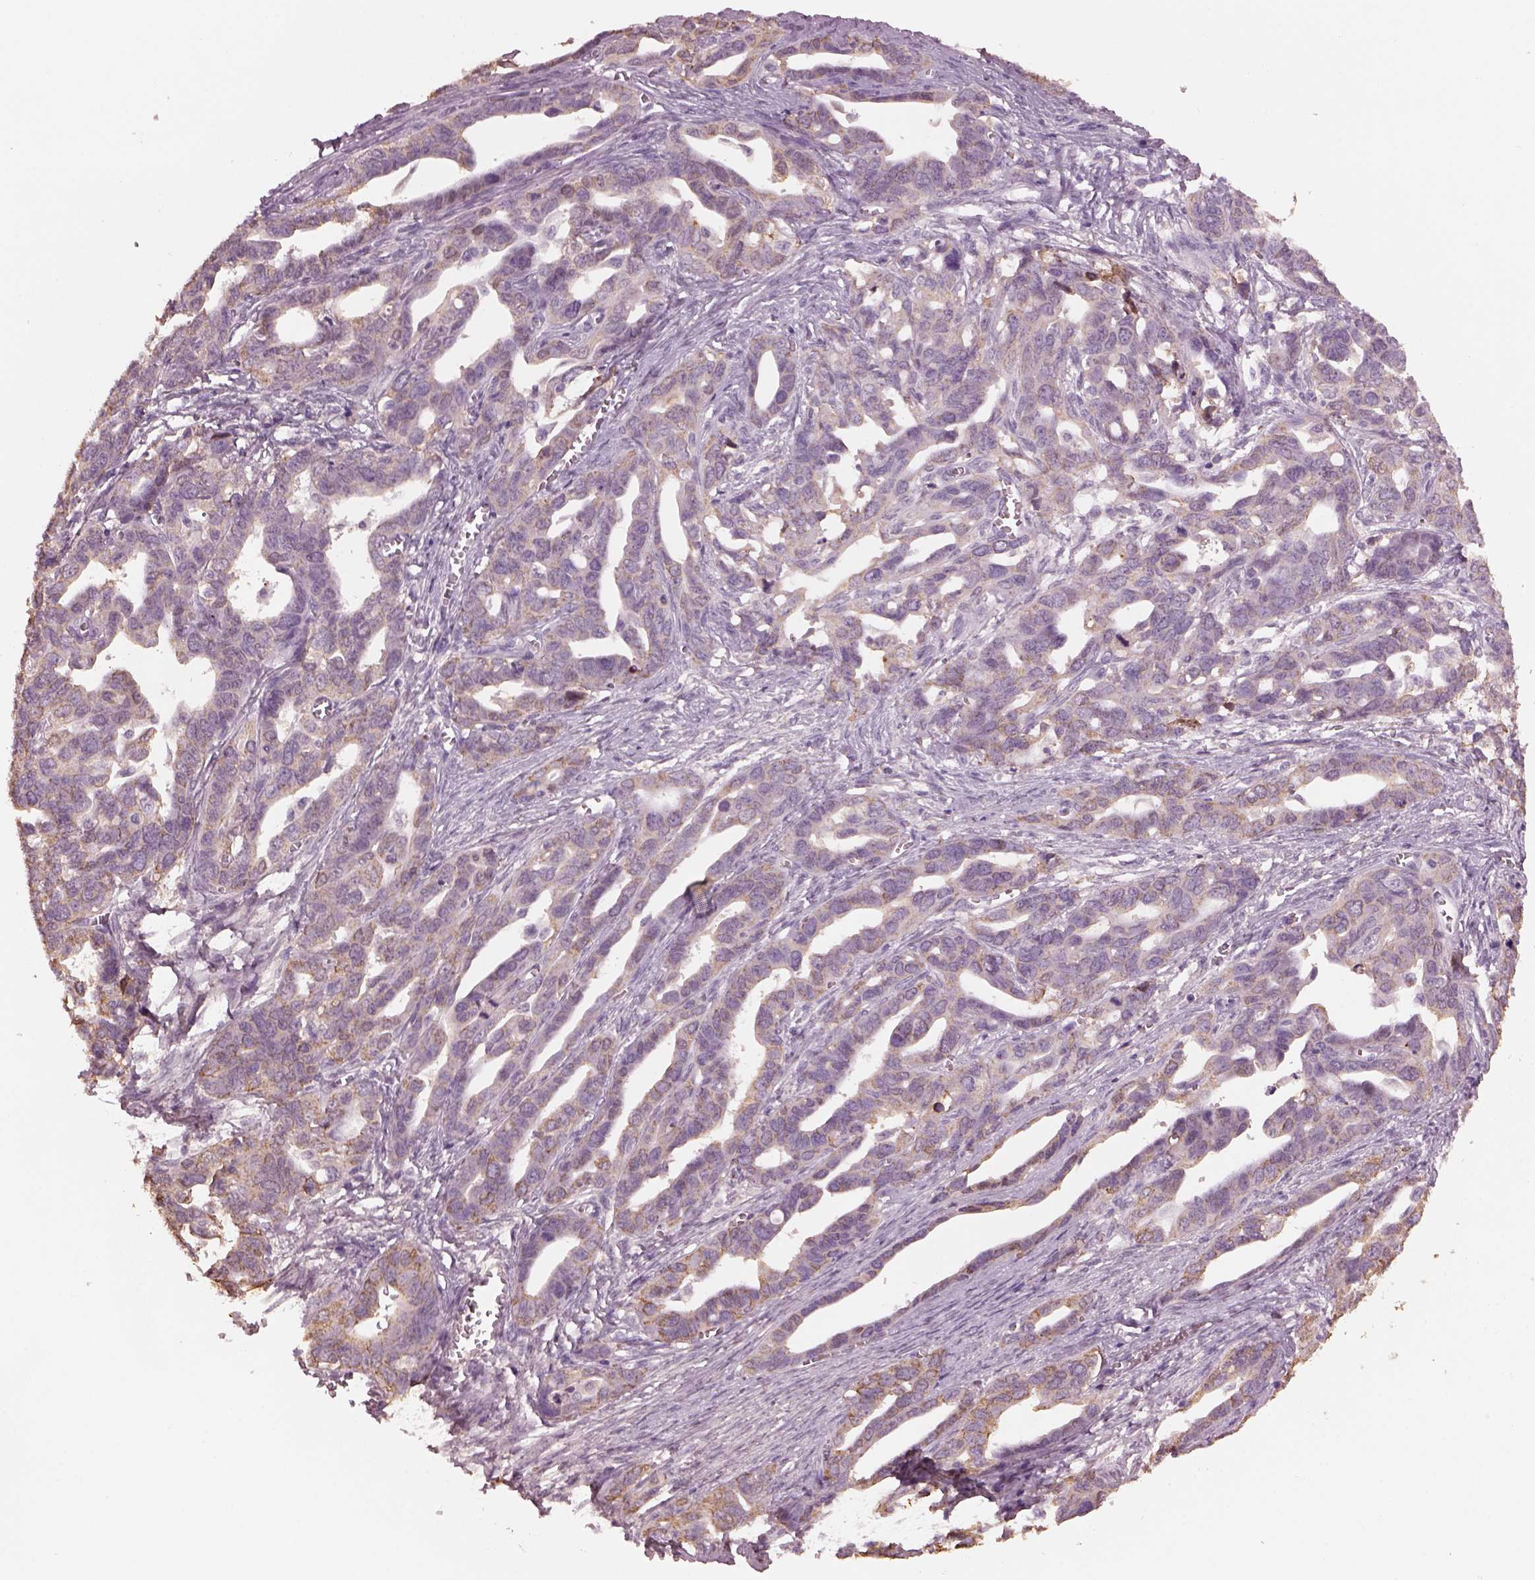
{"staining": {"intensity": "moderate", "quantity": "<25%", "location": "cytoplasmic/membranous"}, "tissue": "ovarian cancer", "cell_type": "Tumor cells", "image_type": "cancer", "snomed": [{"axis": "morphology", "description": "Cystadenocarcinoma, serous, NOS"}, {"axis": "topography", "description": "Ovary"}], "caption": "Tumor cells display low levels of moderate cytoplasmic/membranous staining in about <25% of cells in human serous cystadenocarcinoma (ovarian).", "gene": "SRI", "patient": {"sex": "female", "age": 69}}